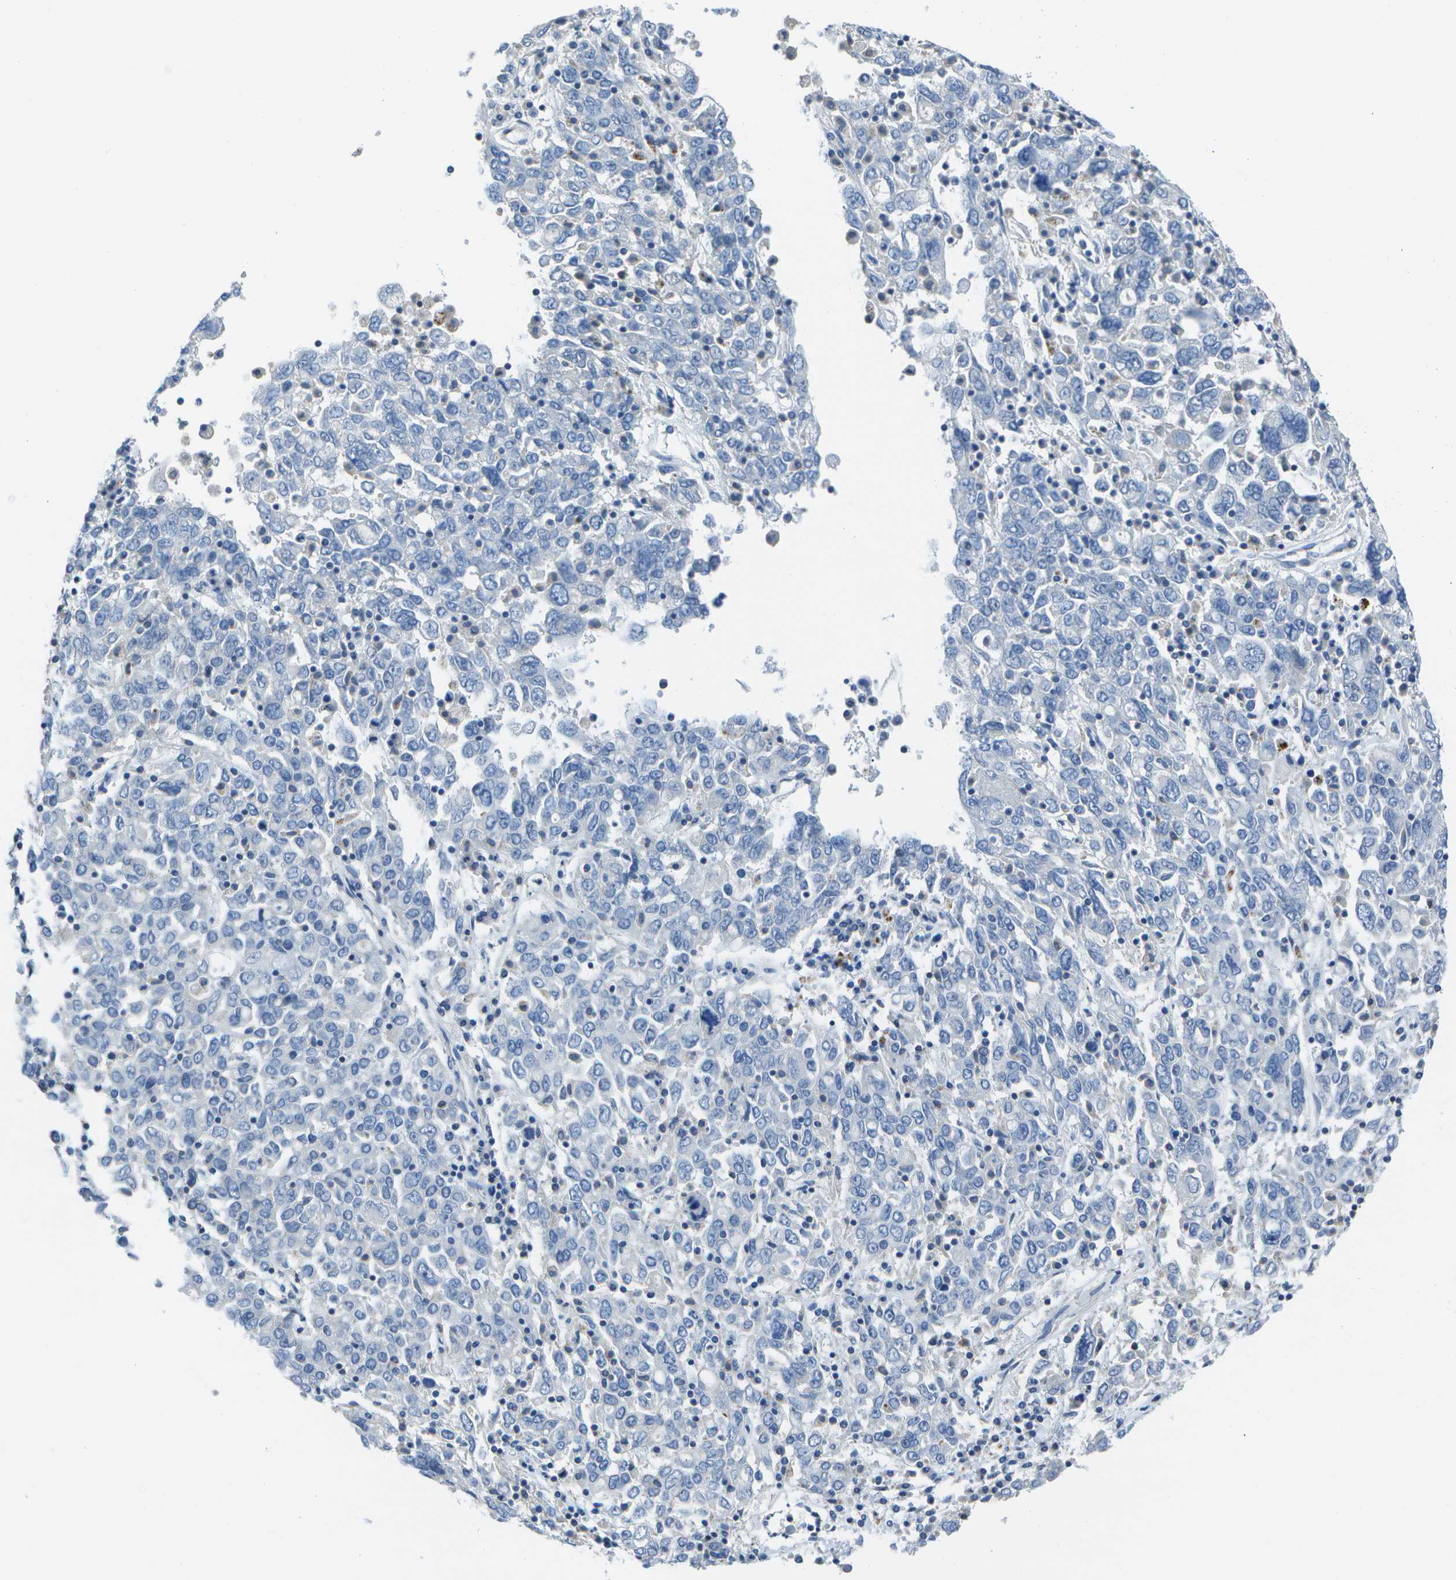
{"staining": {"intensity": "negative", "quantity": "none", "location": "none"}, "tissue": "ovarian cancer", "cell_type": "Tumor cells", "image_type": "cancer", "snomed": [{"axis": "morphology", "description": "Carcinoma, endometroid"}, {"axis": "topography", "description": "Ovary"}], "caption": "The micrograph exhibits no staining of tumor cells in ovarian endometroid carcinoma.", "gene": "DCT", "patient": {"sex": "female", "age": 62}}